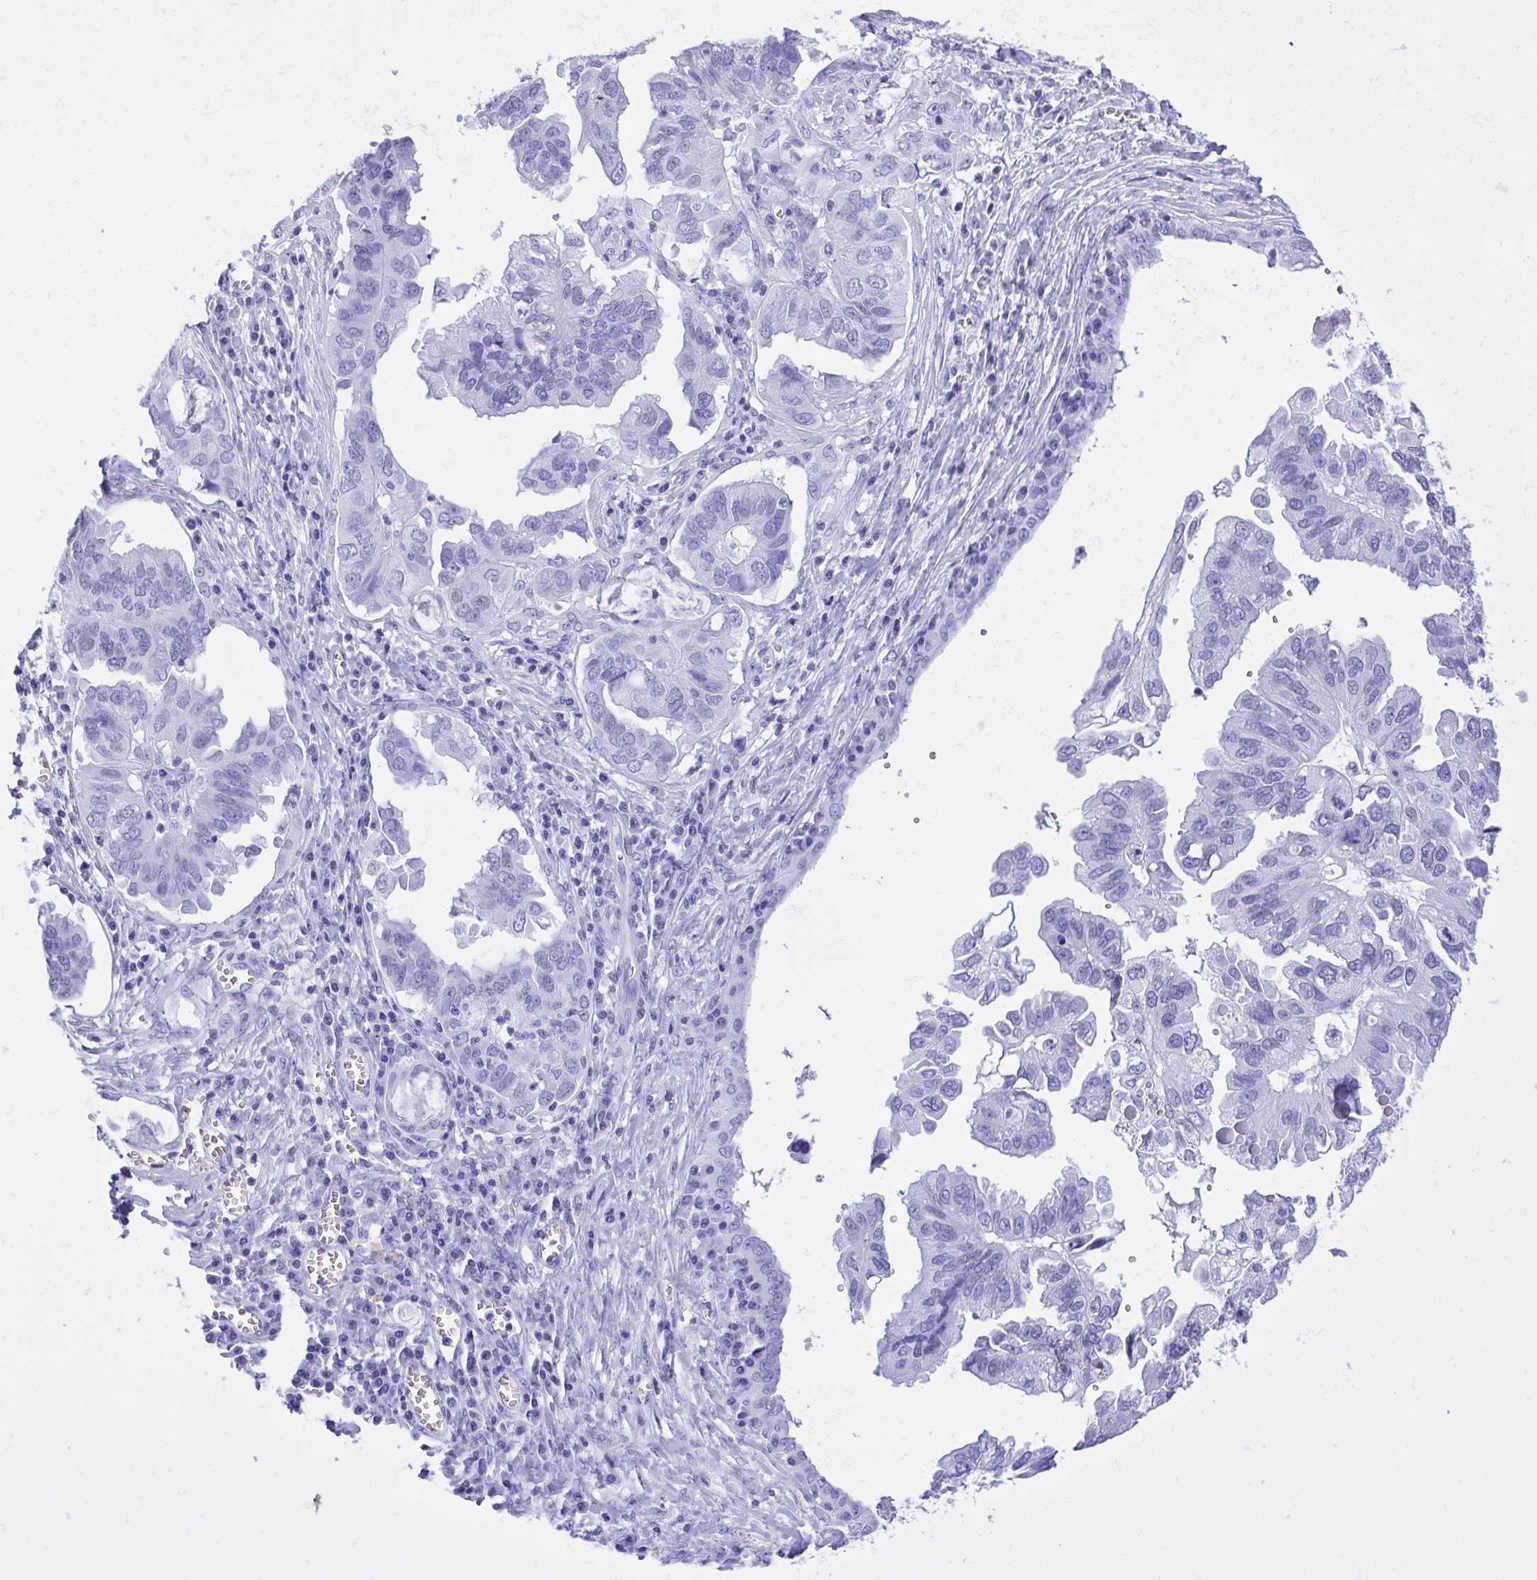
{"staining": {"intensity": "negative", "quantity": "none", "location": "none"}, "tissue": "ovarian cancer", "cell_type": "Tumor cells", "image_type": "cancer", "snomed": [{"axis": "morphology", "description": "Cystadenocarcinoma, serous, NOS"}, {"axis": "topography", "description": "Ovary"}], "caption": "The photomicrograph displays no staining of tumor cells in ovarian serous cystadenocarcinoma.", "gene": "TLN2", "patient": {"sex": "female", "age": 79}}